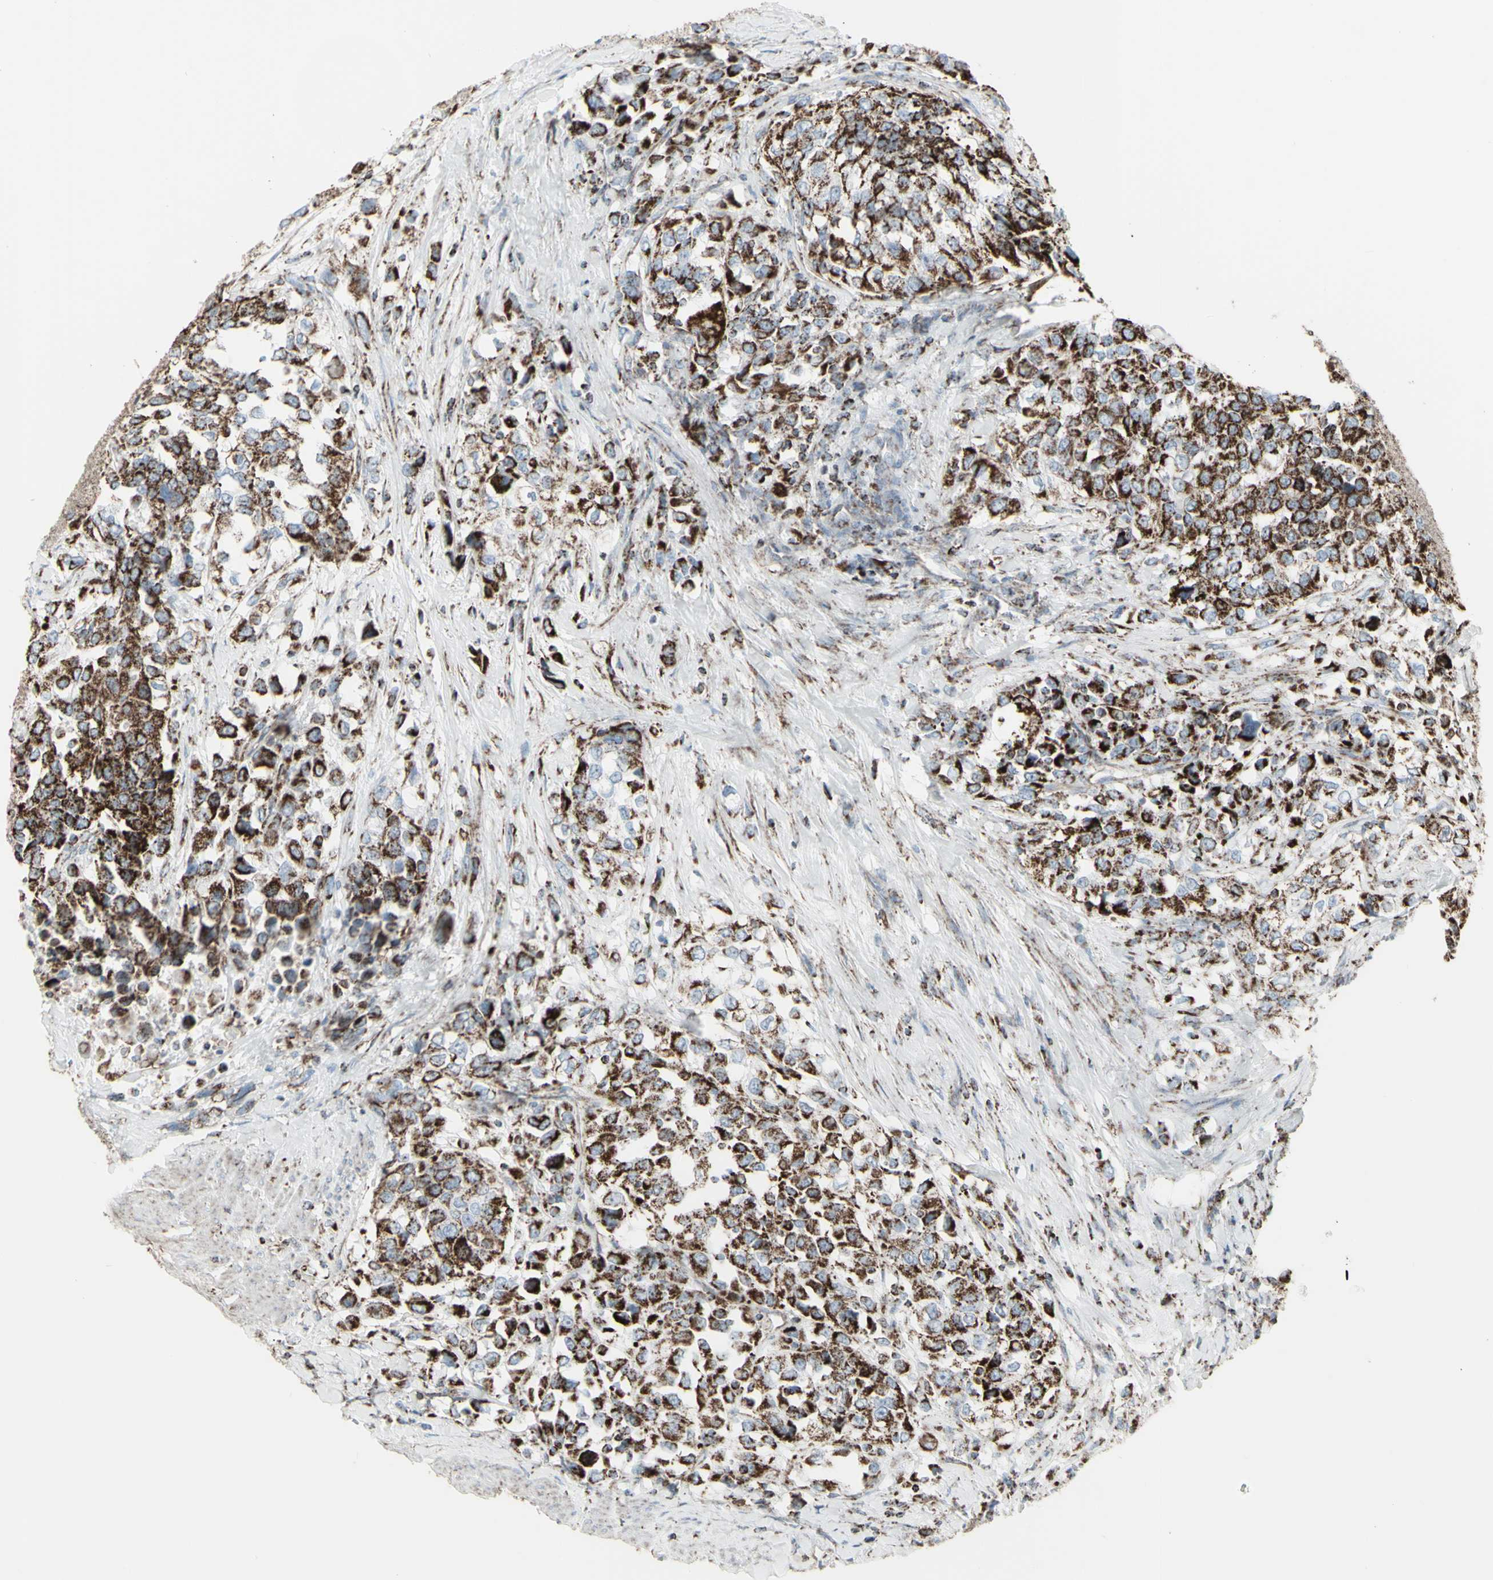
{"staining": {"intensity": "strong", "quantity": ">75%", "location": "cytoplasmic/membranous"}, "tissue": "urothelial cancer", "cell_type": "Tumor cells", "image_type": "cancer", "snomed": [{"axis": "morphology", "description": "Urothelial carcinoma, High grade"}, {"axis": "topography", "description": "Urinary bladder"}], "caption": "Urothelial carcinoma (high-grade) stained with a brown dye shows strong cytoplasmic/membranous positive expression in about >75% of tumor cells.", "gene": "PLGRKT", "patient": {"sex": "female", "age": 80}}